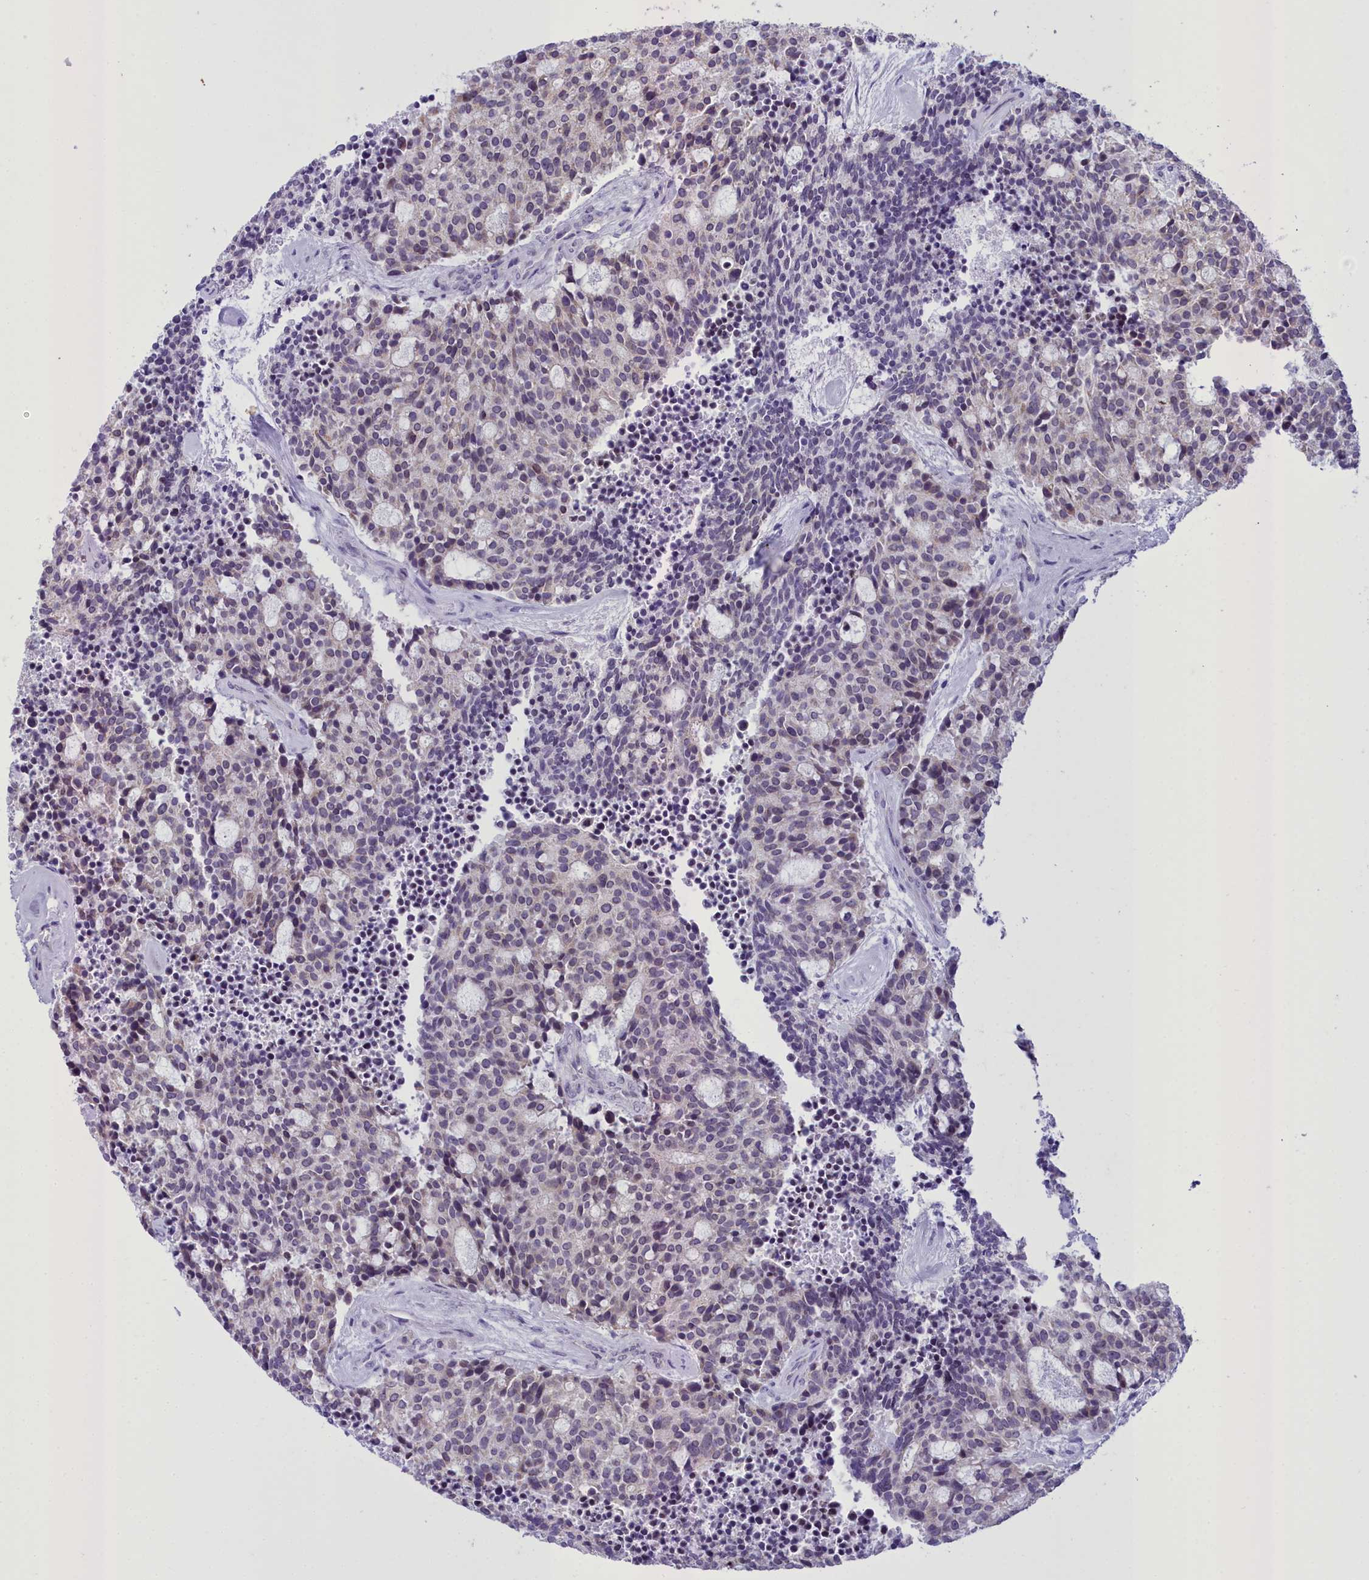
{"staining": {"intensity": "negative", "quantity": "none", "location": "none"}, "tissue": "carcinoid", "cell_type": "Tumor cells", "image_type": "cancer", "snomed": [{"axis": "morphology", "description": "Carcinoid, malignant, NOS"}, {"axis": "topography", "description": "Pancreas"}], "caption": "Carcinoid (malignant) was stained to show a protein in brown. There is no significant staining in tumor cells.", "gene": "B9D2", "patient": {"sex": "female", "age": 54}}